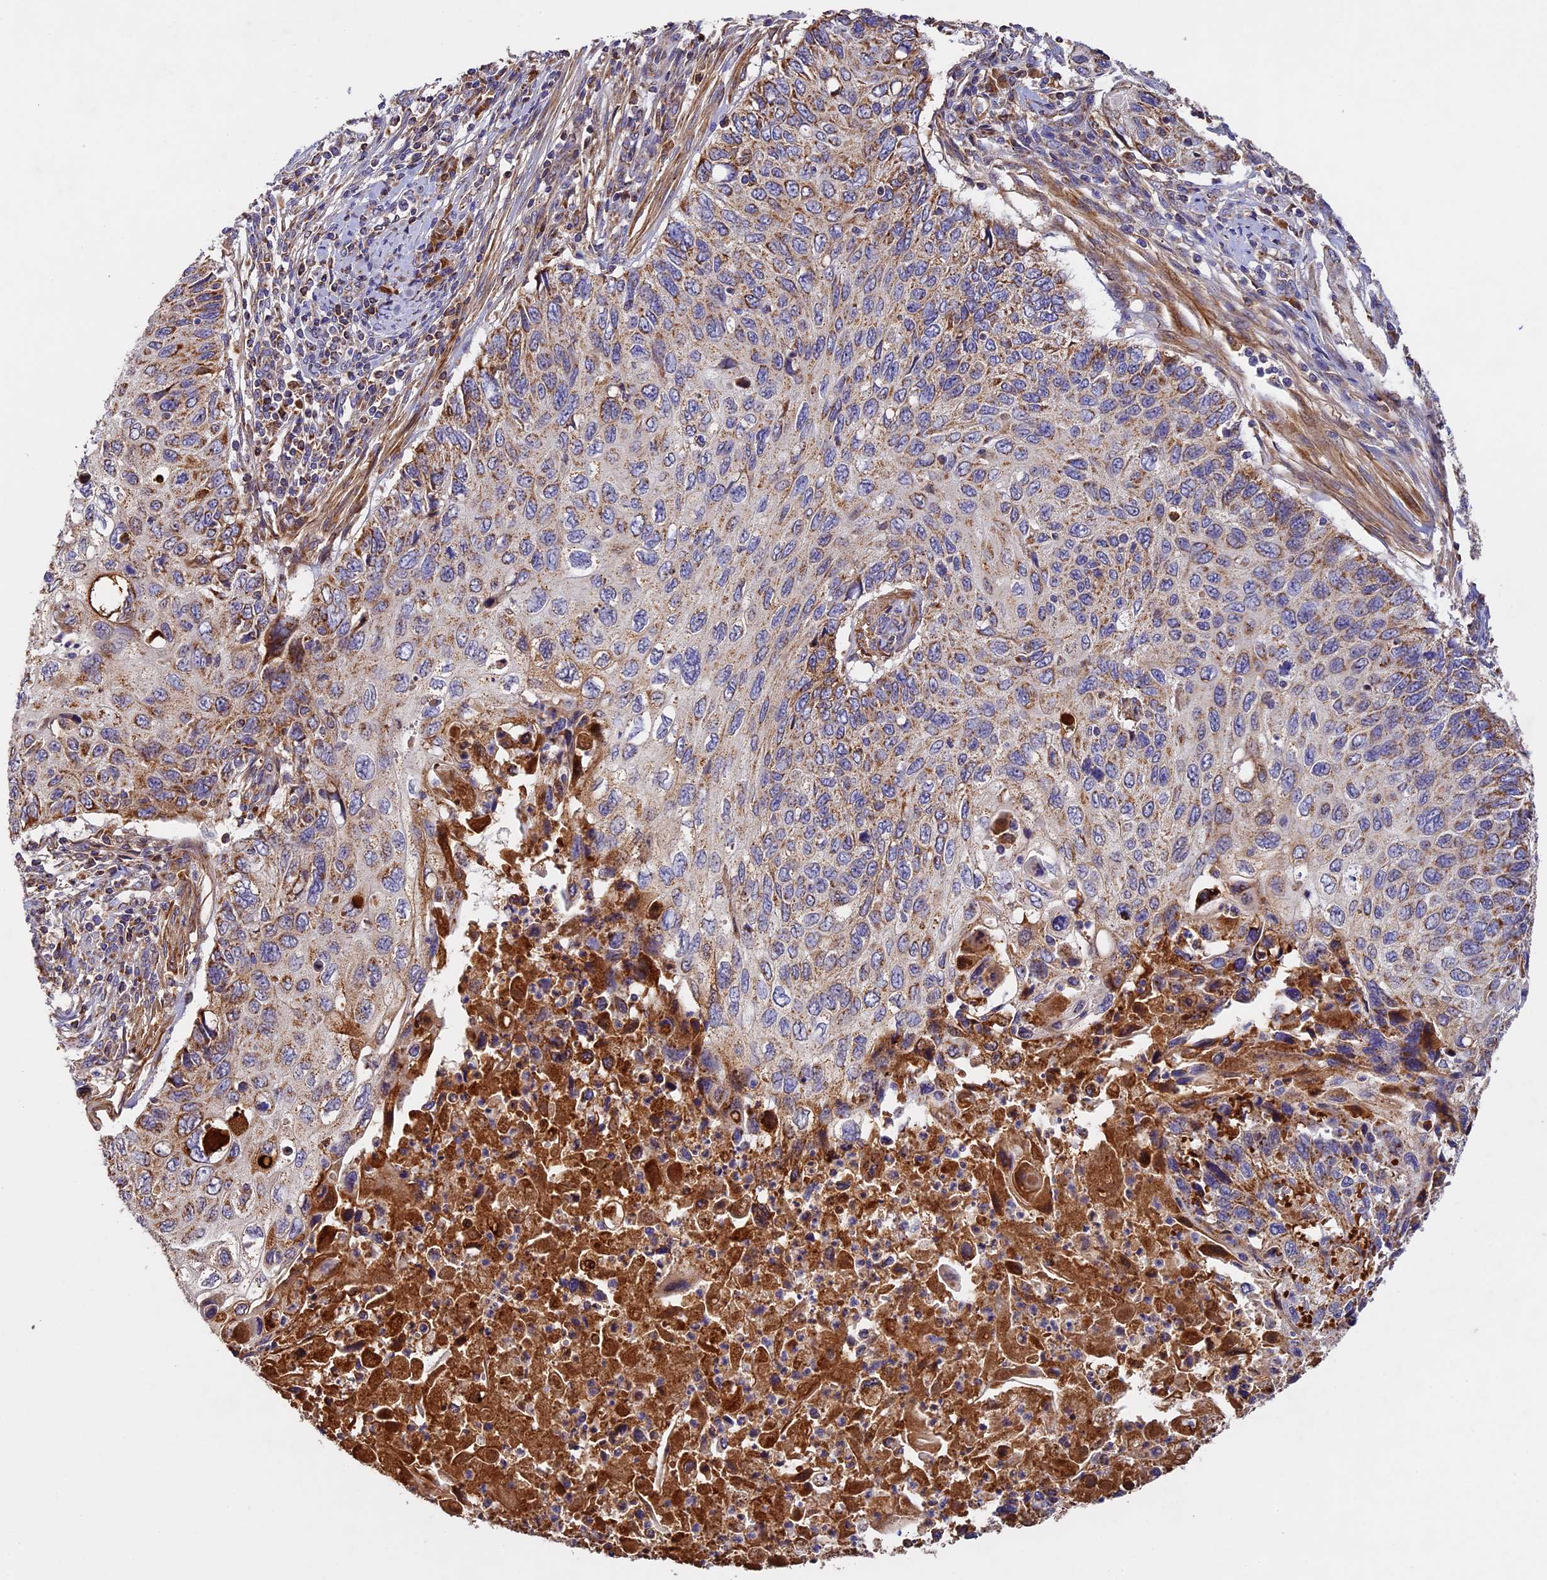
{"staining": {"intensity": "moderate", "quantity": ">75%", "location": "cytoplasmic/membranous"}, "tissue": "cervical cancer", "cell_type": "Tumor cells", "image_type": "cancer", "snomed": [{"axis": "morphology", "description": "Squamous cell carcinoma, NOS"}, {"axis": "topography", "description": "Cervix"}], "caption": "Squamous cell carcinoma (cervical) stained for a protein shows moderate cytoplasmic/membranous positivity in tumor cells.", "gene": "OCEL1", "patient": {"sex": "female", "age": 70}}